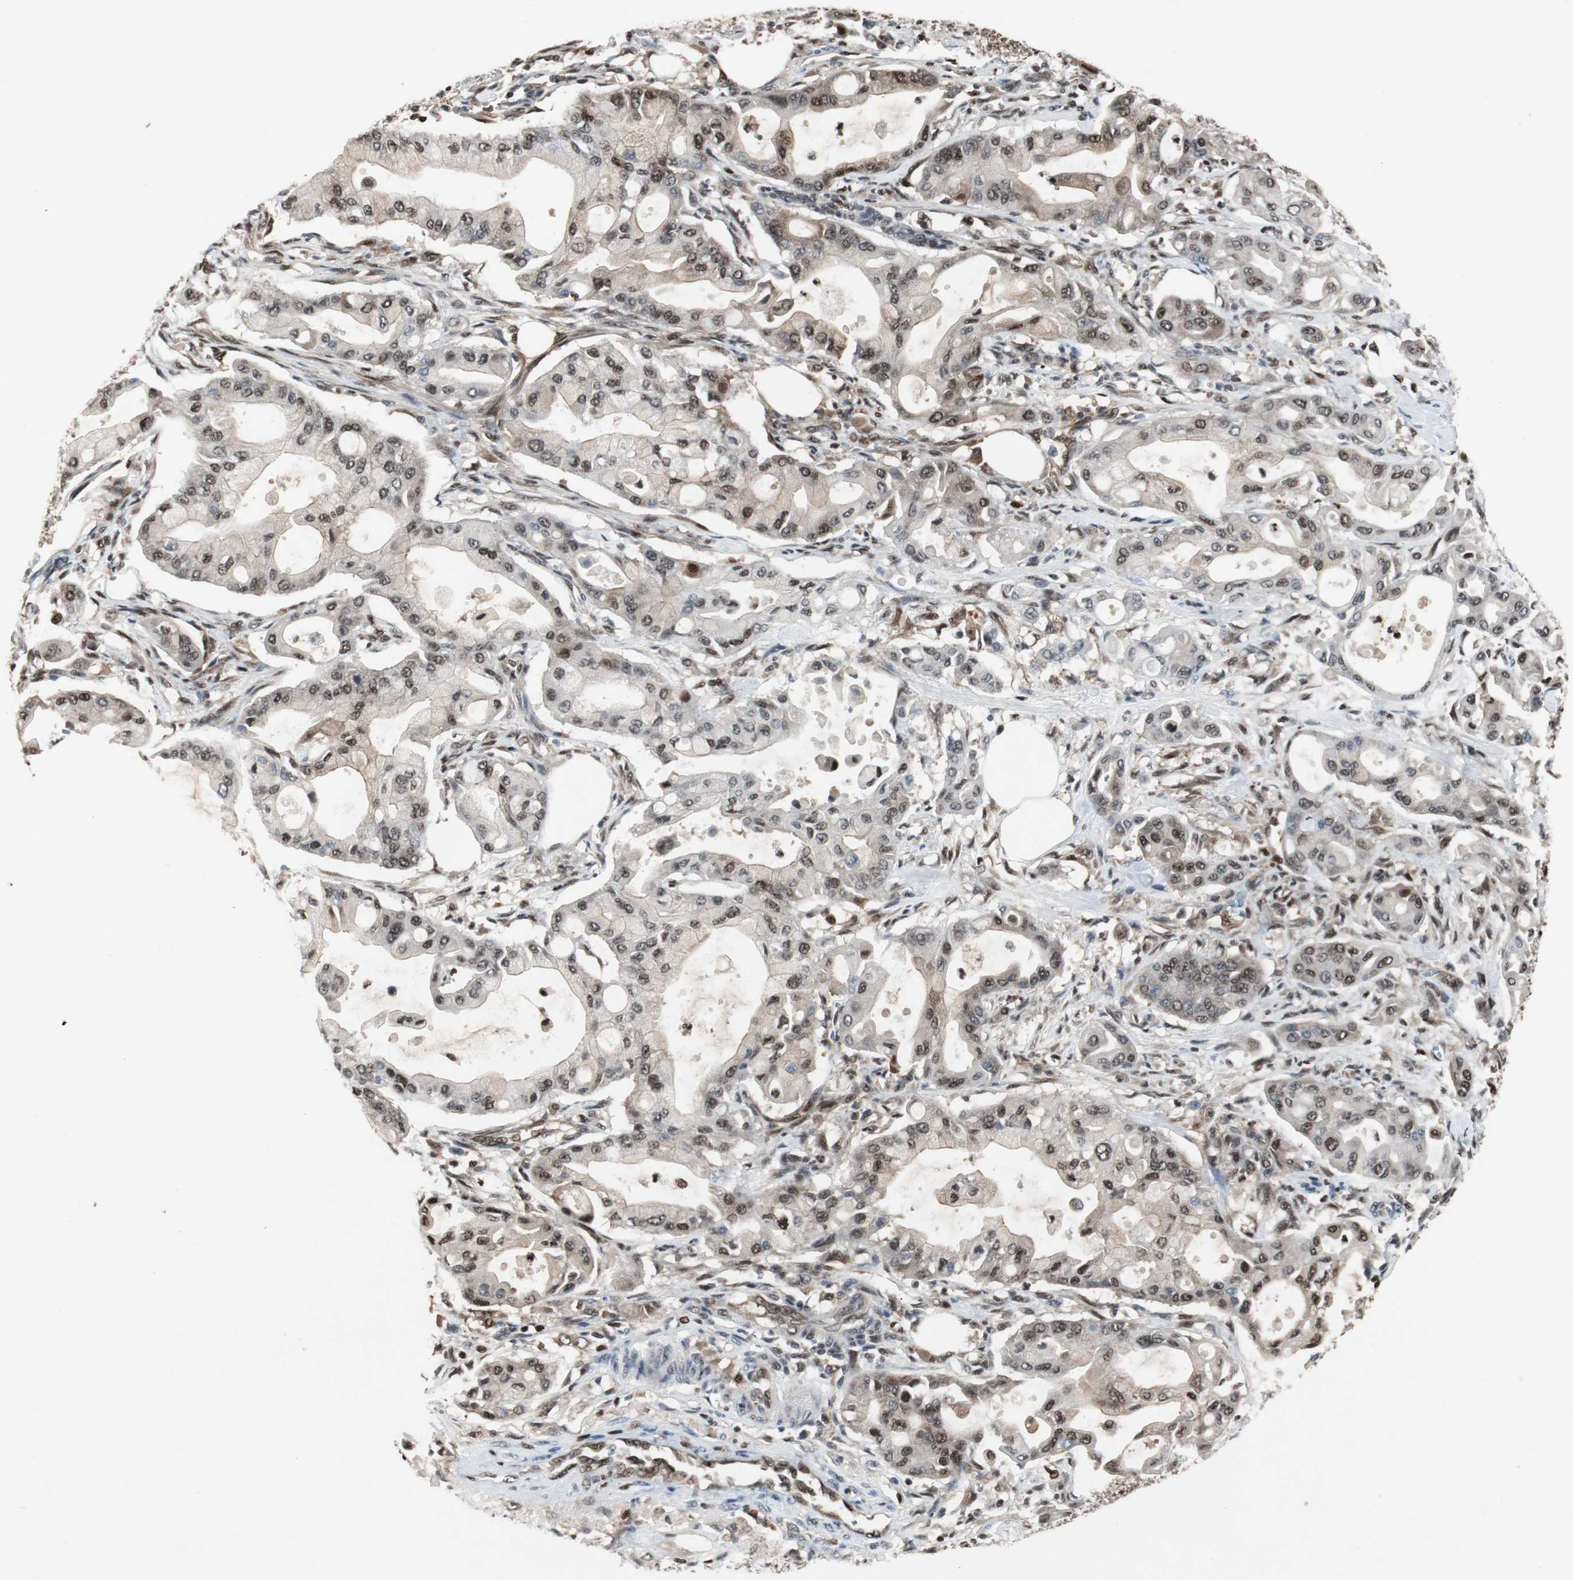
{"staining": {"intensity": "moderate", "quantity": ">75%", "location": "nuclear"}, "tissue": "pancreatic cancer", "cell_type": "Tumor cells", "image_type": "cancer", "snomed": [{"axis": "morphology", "description": "Adenocarcinoma, NOS"}, {"axis": "morphology", "description": "Adenocarcinoma, metastatic, NOS"}, {"axis": "topography", "description": "Lymph node"}, {"axis": "topography", "description": "Pancreas"}, {"axis": "topography", "description": "Duodenum"}], "caption": "The immunohistochemical stain shows moderate nuclear staining in tumor cells of pancreatic adenocarcinoma tissue.", "gene": "ACLY", "patient": {"sex": "female", "age": 64}}